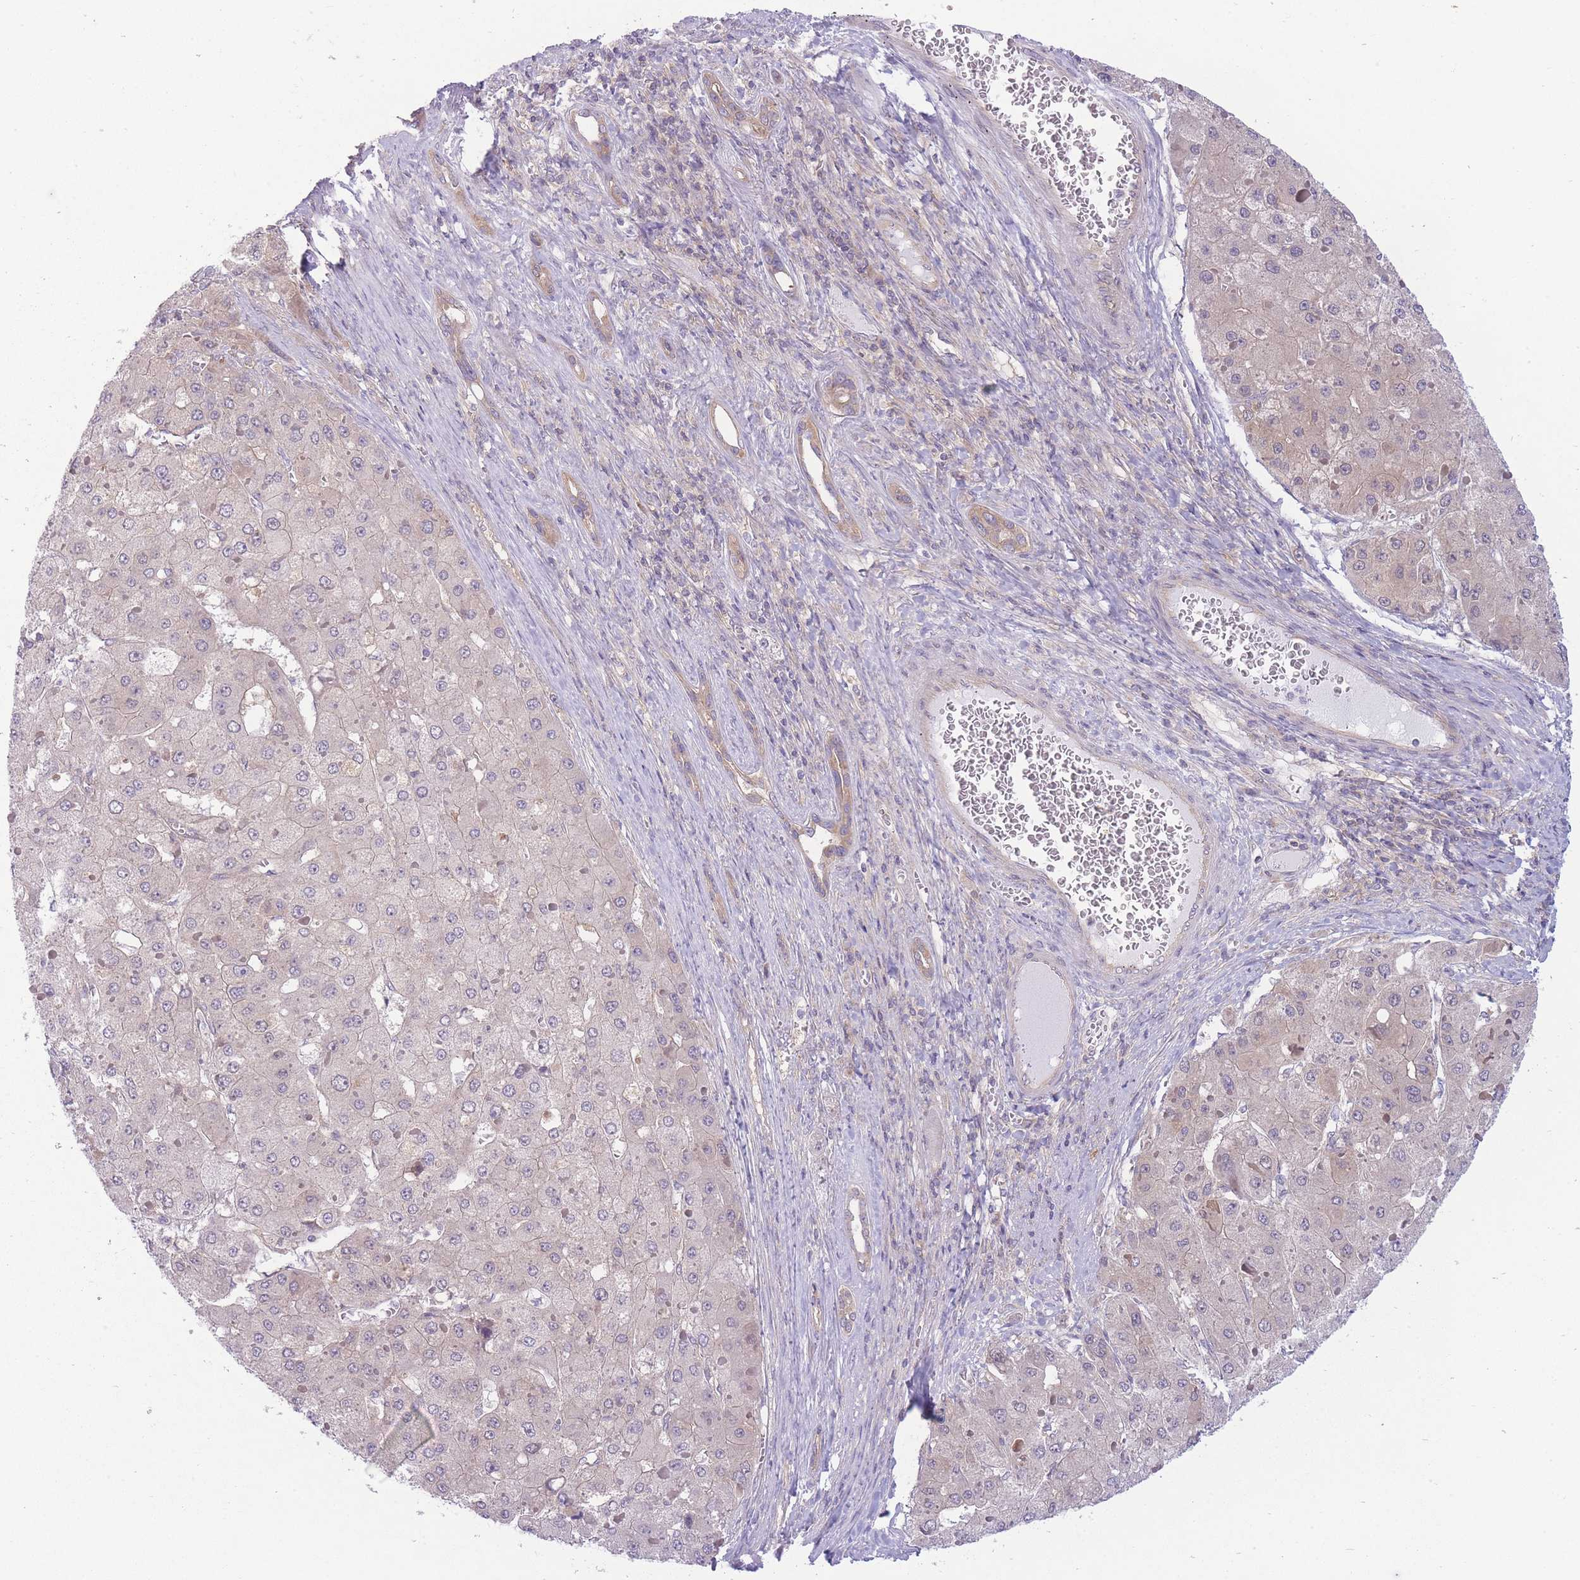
{"staining": {"intensity": "negative", "quantity": "none", "location": "none"}, "tissue": "liver cancer", "cell_type": "Tumor cells", "image_type": "cancer", "snomed": [{"axis": "morphology", "description": "Carcinoma, Hepatocellular, NOS"}, {"axis": "topography", "description": "Liver"}], "caption": "The photomicrograph exhibits no significant expression in tumor cells of hepatocellular carcinoma (liver).", "gene": "PFDN6", "patient": {"sex": "female", "age": 73}}